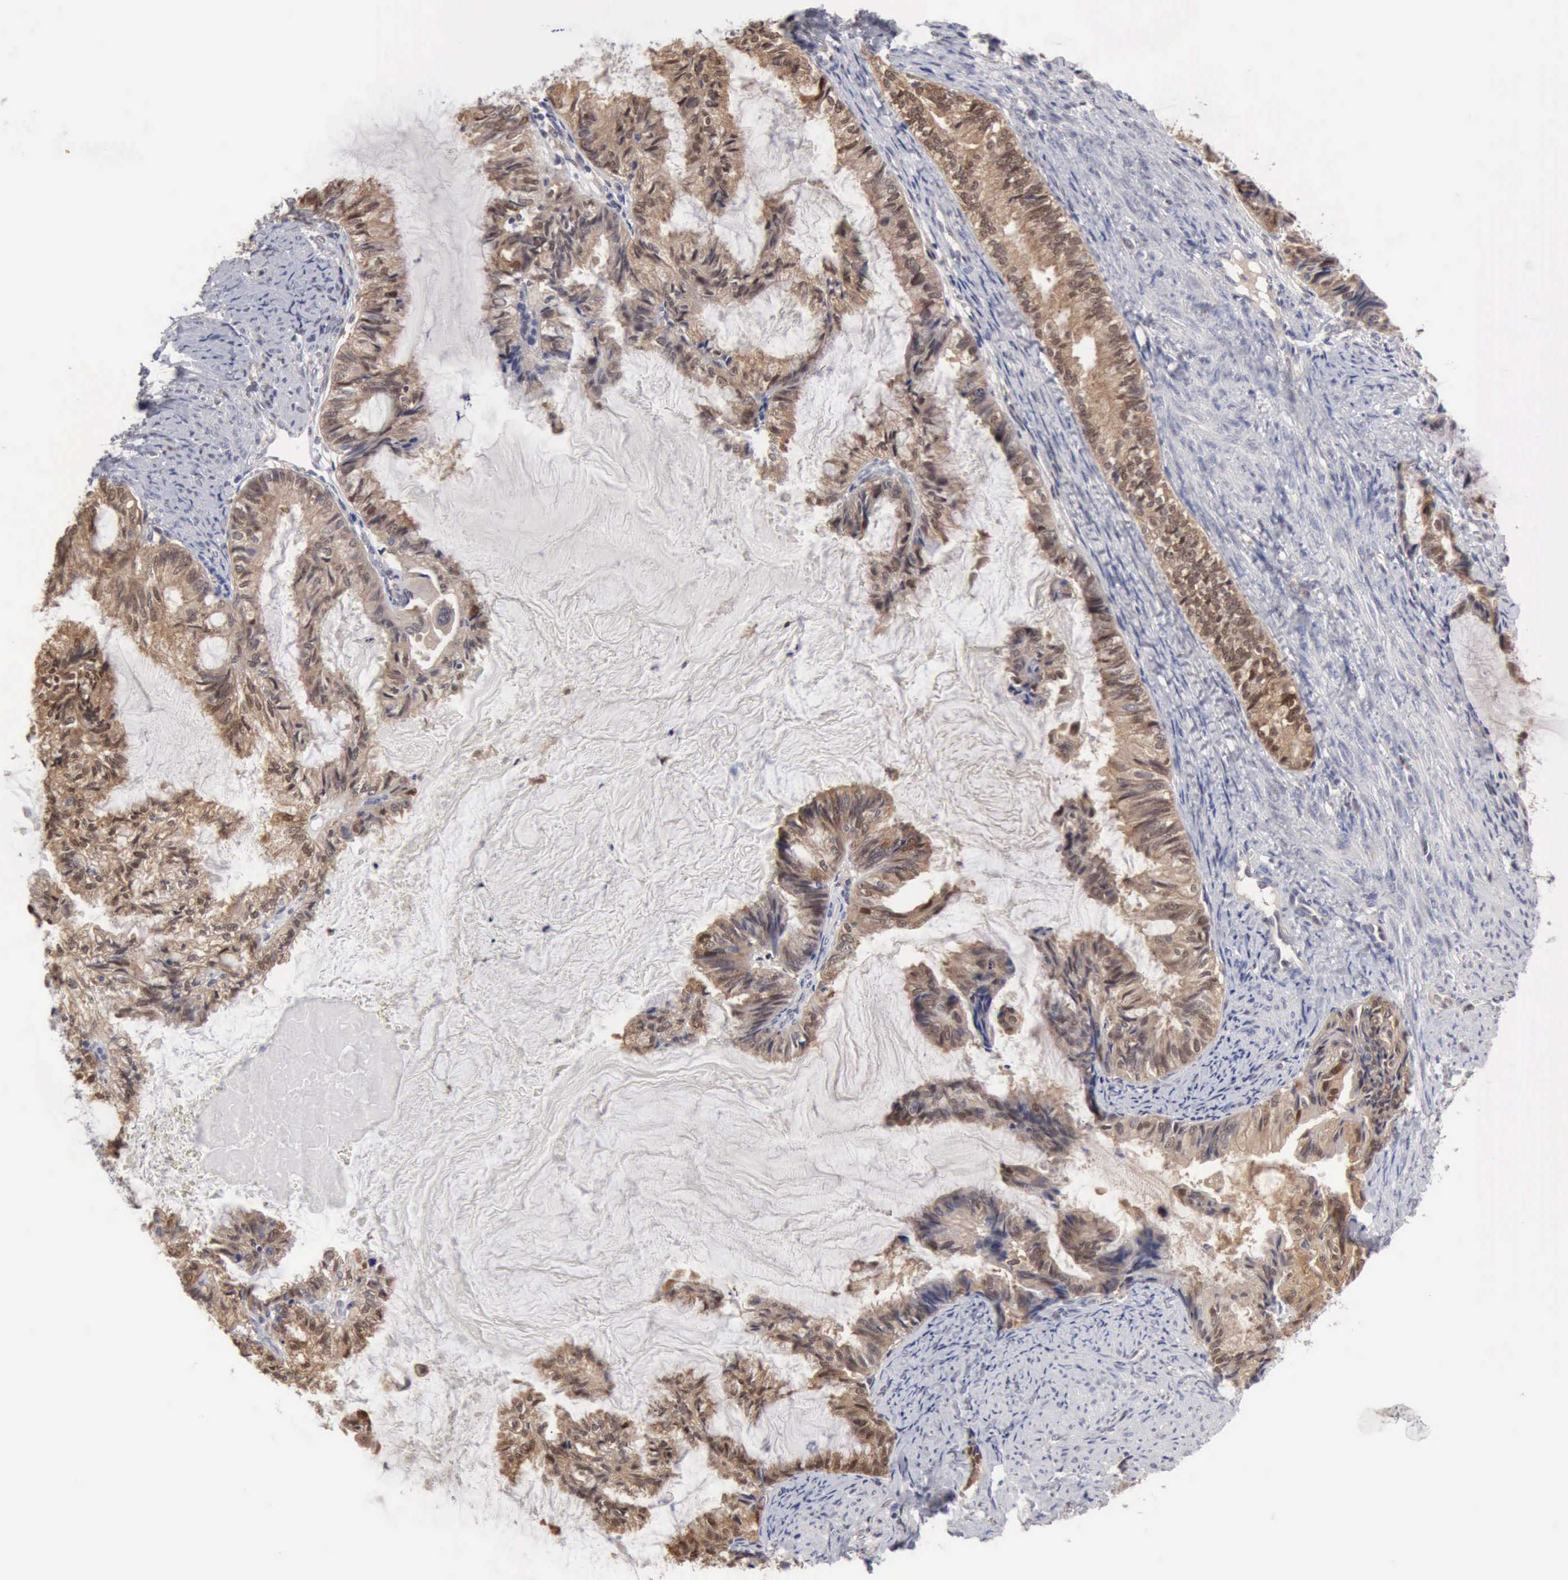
{"staining": {"intensity": "moderate", "quantity": ">75%", "location": "cytoplasmic/membranous,nuclear"}, "tissue": "endometrial cancer", "cell_type": "Tumor cells", "image_type": "cancer", "snomed": [{"axis": "morphology", "description": "Adenocarcinoma, NOS"}, {"axis": "topography", "description": "Endometrium"}], "caption": "Immunohistochemical staining of human endometrial cancer (adenocarcinoma) demonstrates moderate cytoplasmic/membranous and nuclear protein staining in approximately >75% of tumor cells.", "gene": "PTGR2", "patient": {"sex": "female", "age": 86}}